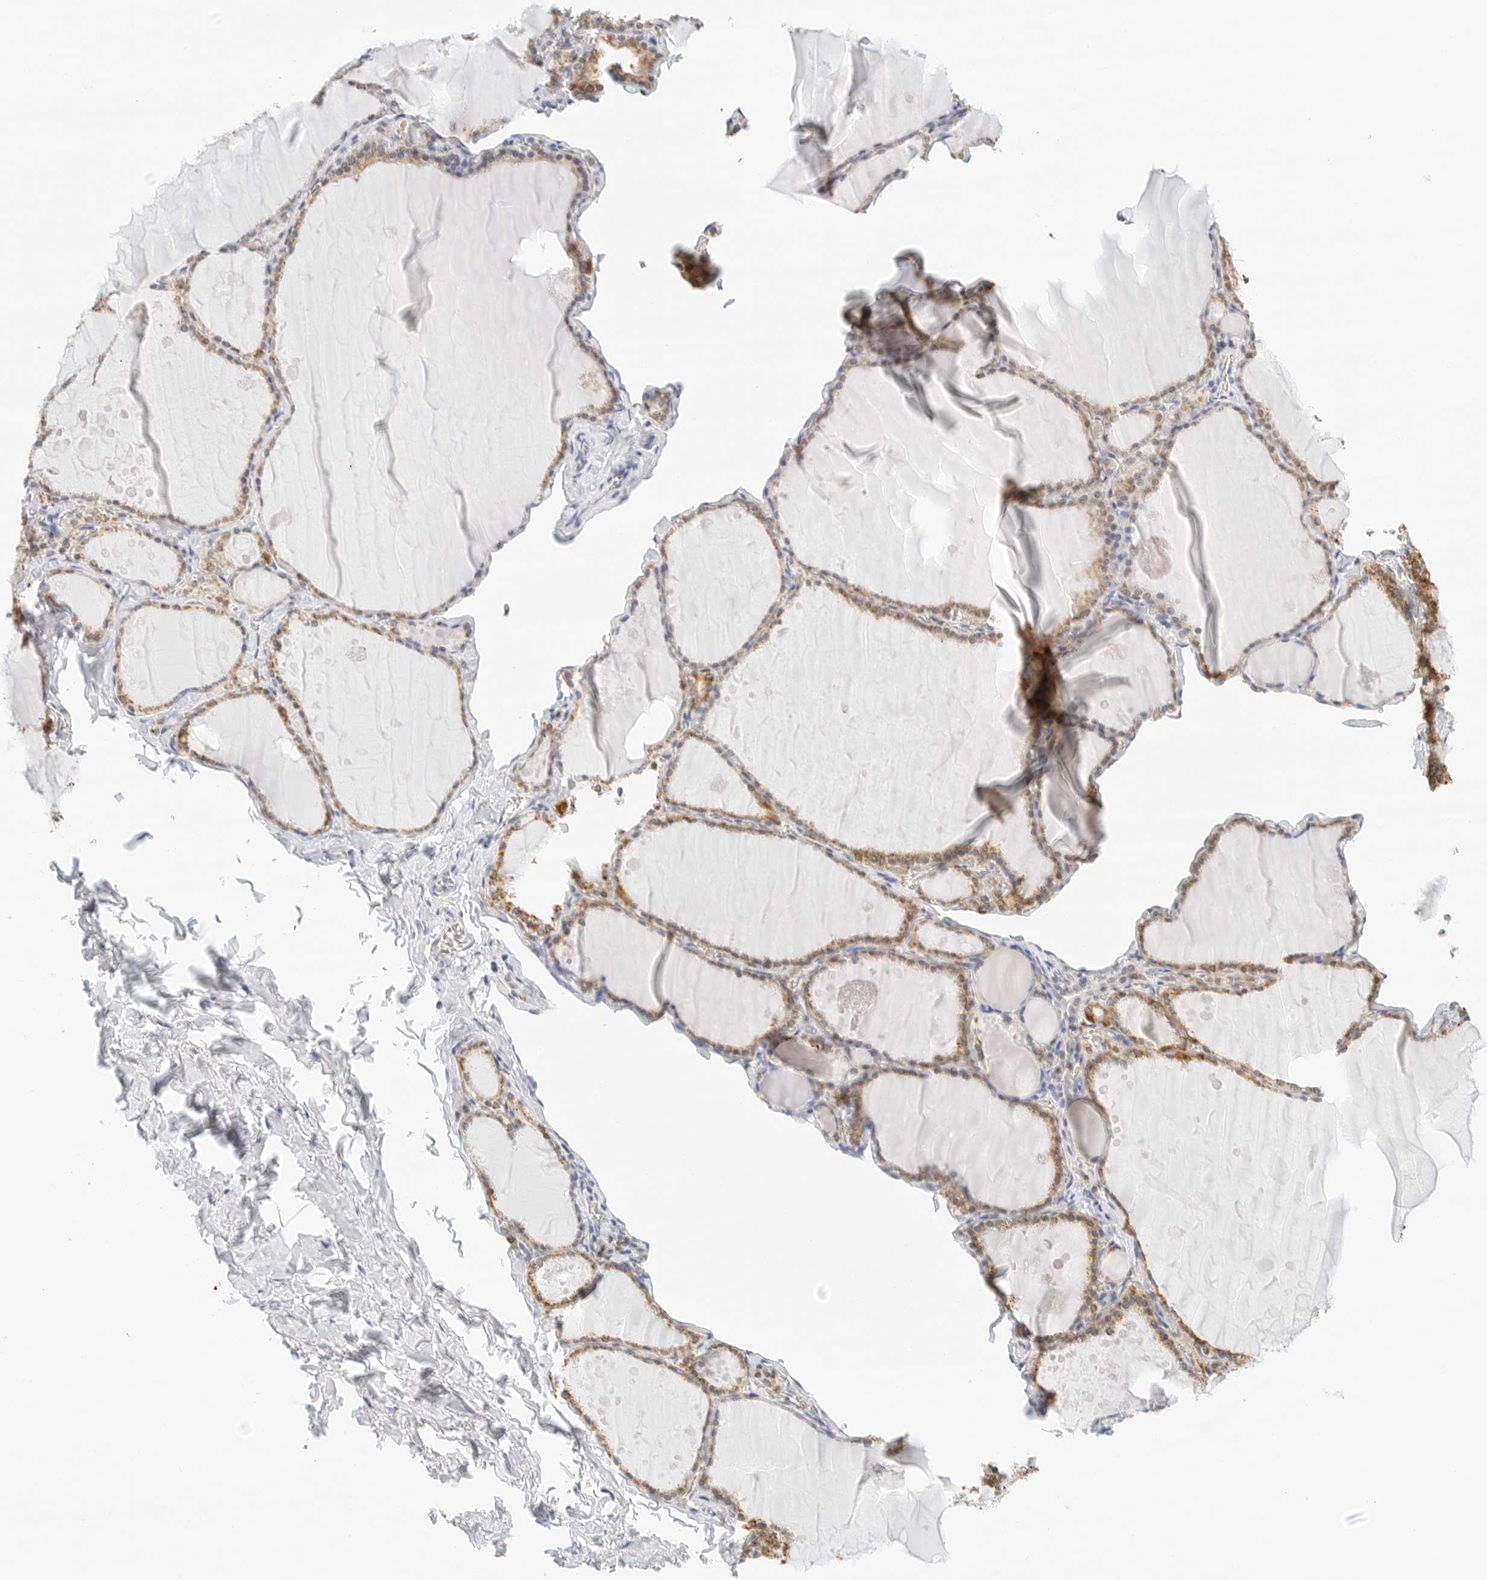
{"staining": {"intensity": "moderate", "quantity": ">75%", "location": "cytoplasmic/membranous"}, "tissue": "thyroid gland", "cell_type": "Glandular cells", "image_type": "normal", "snomed": [{"axis": "morphology", "description": "Normal tissue, NOS"}, {"axis": "topography", "description": "Thyroid gland"}], "caption": "Moderate cytoplasmic/membranous staining for a protein is present in about >75% of glandular cells of unremarkable thyroid gland using immunohistochemistry.", "gene": "ATL1", "patient": {"sex": "male", "age": 56}}